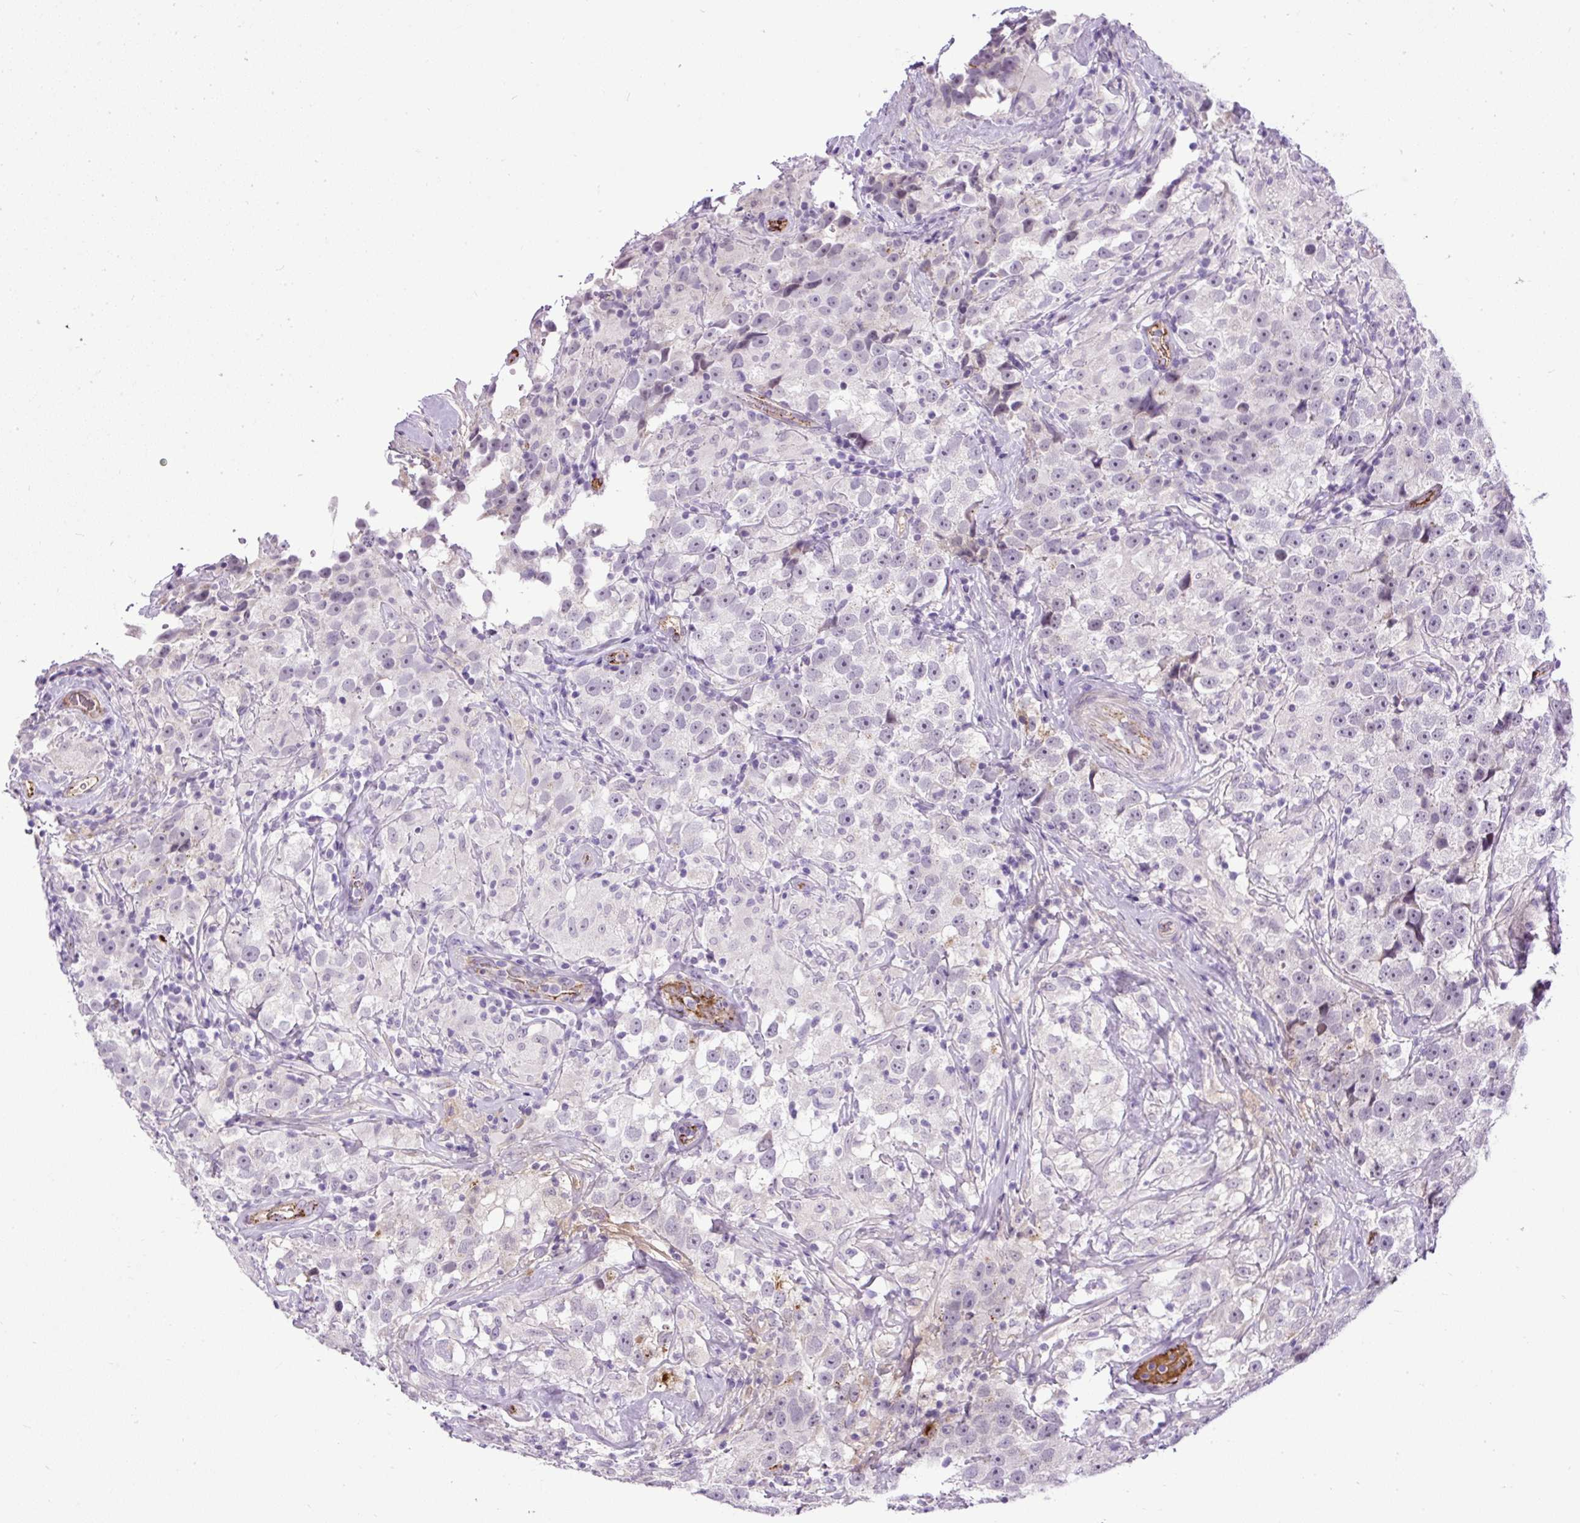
{"staining": {"intensity": "negative", "quantity": "none", "location": "none"}, "tissue": "testis cancer", "cell_type": "Tumor cells", "image_type": "cancer", "snomed": [{"axis": "morphology", "description": "Seminoma, NOS"}, {"axis": "topography", "description": "Testis"}], "caption": "An image of human testis cancer (seminoma) is negative for staining in tumor cells.", "gene": "LEFTY2", "patient": {"sex": "male", "age": 46}}